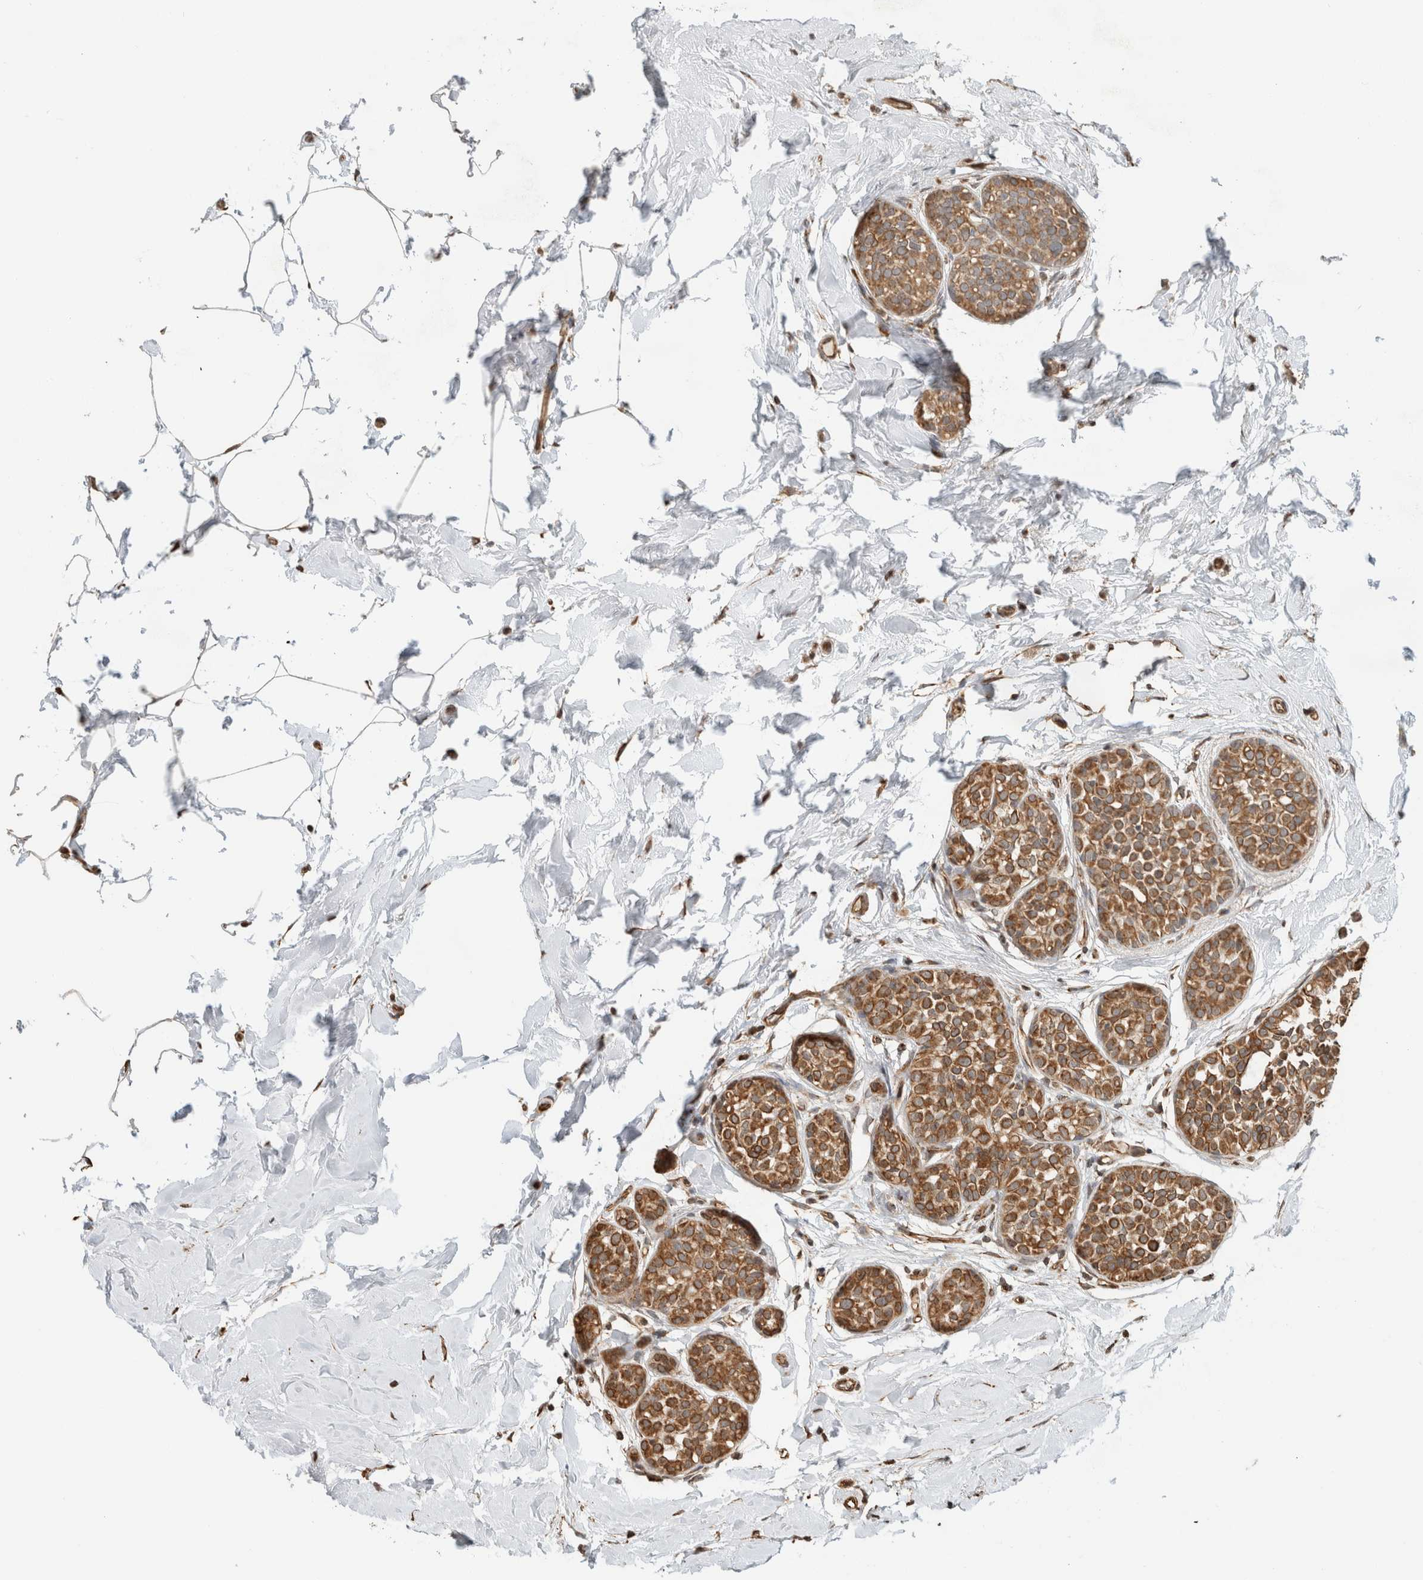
{"staining": {"intensity": "moderate", "quantity": ">75%", "location": "cytoplasmic/membranous"}, "tissue": "breast cancer", "cell_type": "Tumor cells", "image_type": "cancer", "snomed": [{"axis": "morphology", "description": "Duct carcinoma"}, {"axis": "topography", "description": "Breast"}], "caption": "Brown immunohistochemical staining in human breast cancer displays moderate cytoplasmic/membranous expression in approximately >75% of tumor cells.", "gene": "GINS4", "patient": {"sex": "female", "age": 55}}